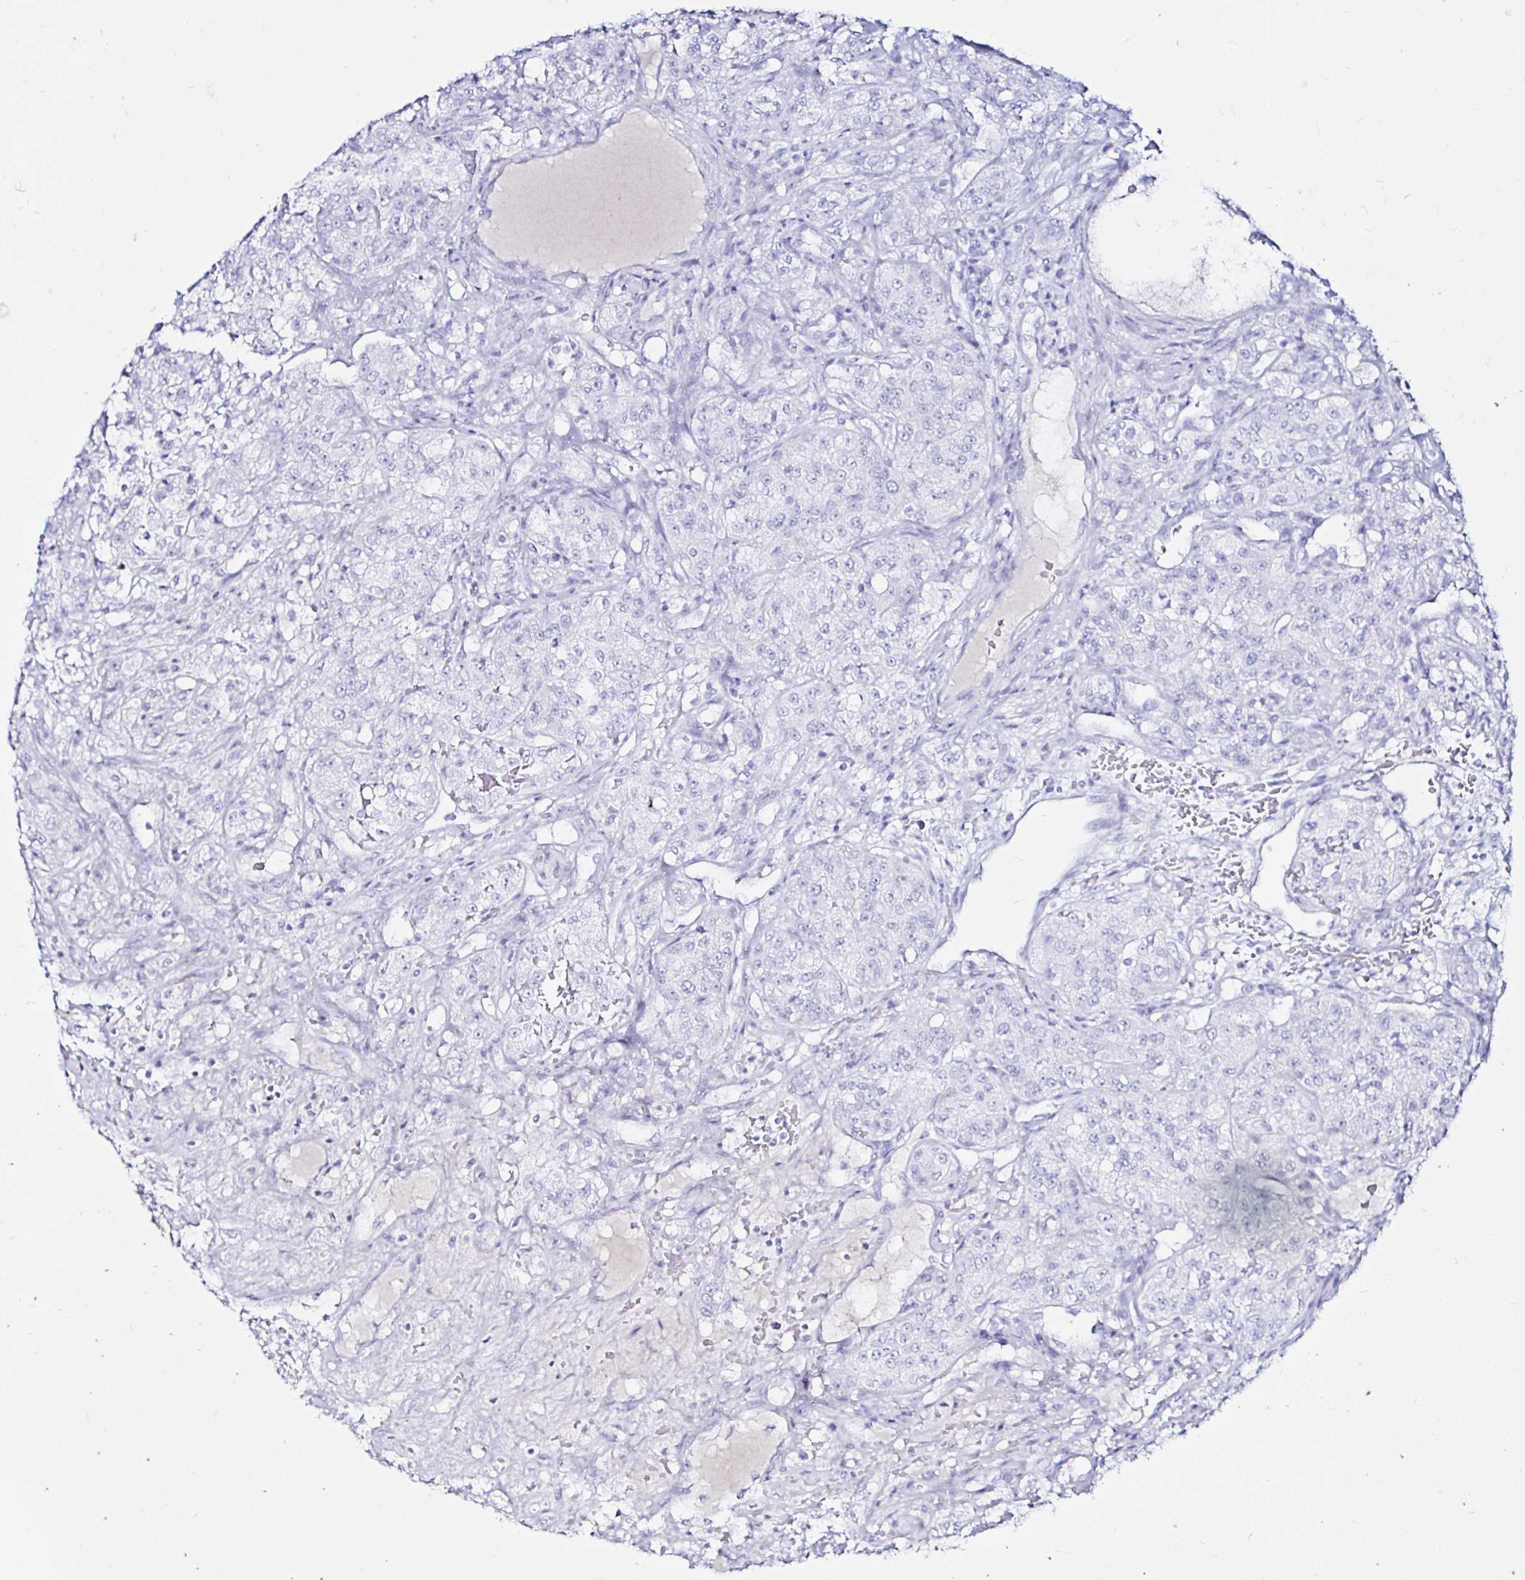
{"staining": {"intensity": "negative", "quantity": "none", "location": "none"}, "tissue": "renal cancer", "cell_type": "Tumor cells", "image_type": "cancer", "snomed": [{"axis": "morphology", "description": "Adenocarcinoma, NOS"}, {"axis": "topography", "description": "Kidney"}], "caption": "Protein analysis of adenocarcinoma (renal) displays no significant staining in tumor cells.", "gene": "ZNF432", "patient": {"sex": "female", "age": 63}}